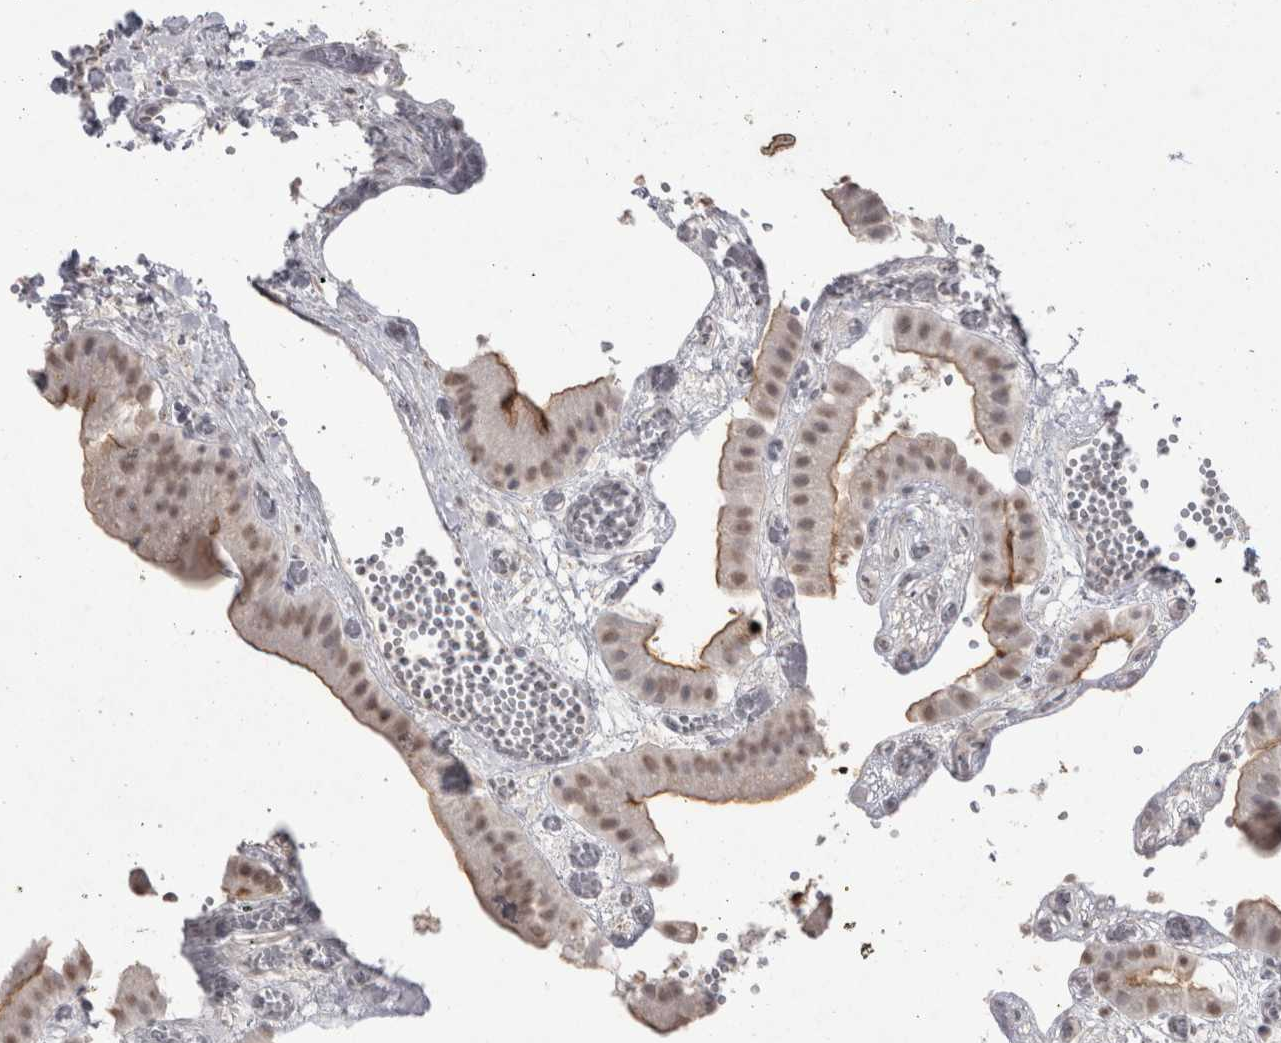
{"staining": {"intensity": "moderate", "quantity": ">75%", "location": "cytoplasmic/membranous,nuclear"}, "tissue": "gallbladder", "cell_type": "Glandular cells", "image_type": "normal", "snomed": [{"axis": "morphology", "description": "Normal tissue, NOS"}, {"axis": "topography", "description": "Gallbladder"}], "caption": "High-power microscopy captured an immunohistochemistry (IHC) photomicrograph of unremarkable gallbladder, revealing moderate cytoplasmic/membranous,nuclear staining in about >75% of glandular cells. (Brightfield microscopy of DAB IHC at high magnification).", "gene": "DDX4", "patient": {"sex": "female", "age": 64}}